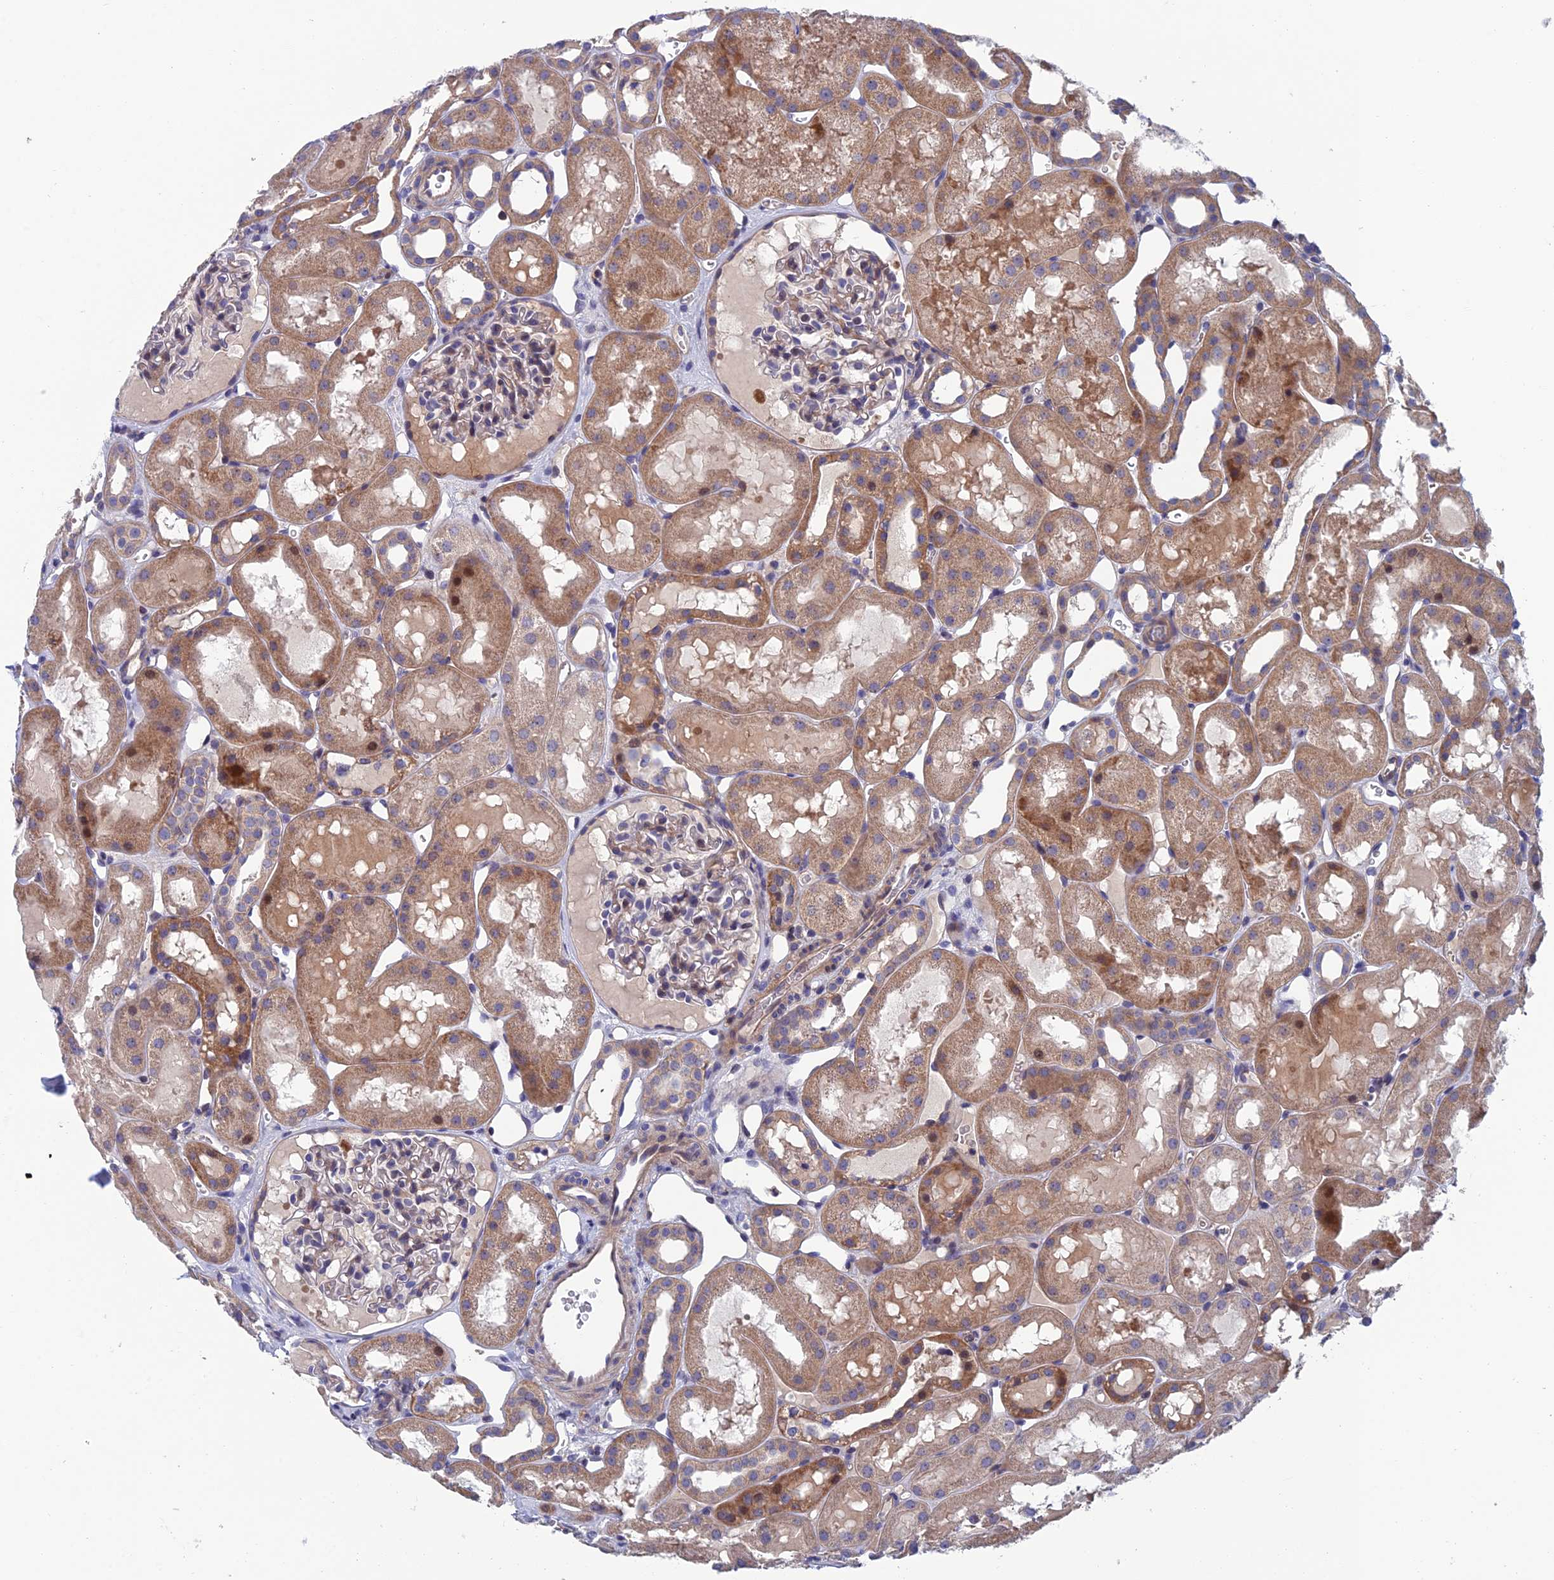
{"staining": {"intensity": "weak", "quantity": "<25%", "location": "cytoplasmic/membranous"}, "tissue": "kidney", "cell_type": "Cells in glomeruli", "image_type": "normal", "snomed": [{"axis": "morphology", "description": "Normal tissue, NOS"}, {"axis": "topography", "description": "Kidney"}, {"axis": "topography", "description": "Urinary bladder"}], "caption": "Protein analysis of benign kidney demonstrates no significant positivity in cells in glomeruli. (DAB (3,3'-diaminobenzidine) IHC visualized using brightfield microscopy, high magnification).", "gene": "USP37", "patient": {"sex": "male", "age": 16}}